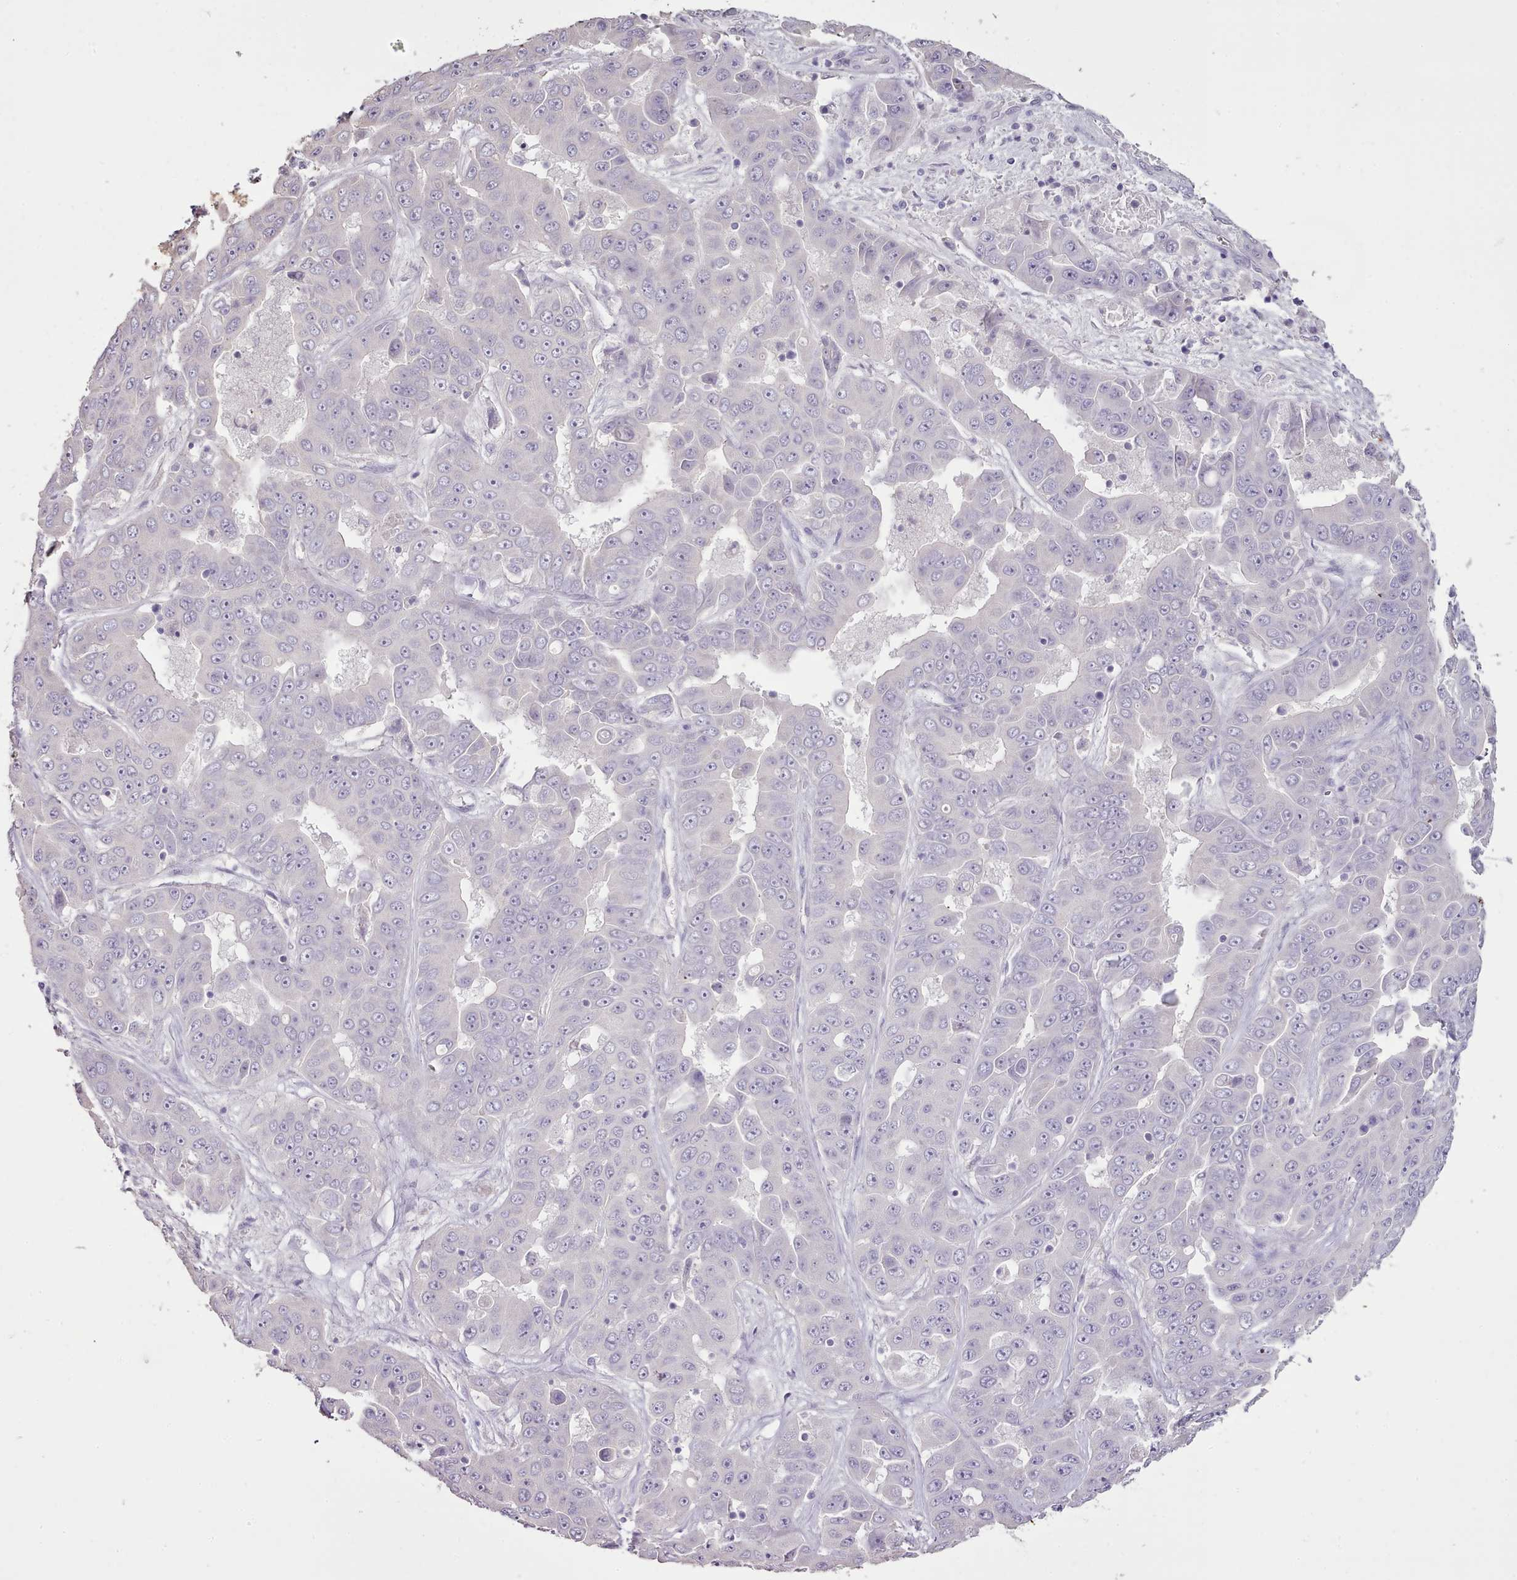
{"staining": {"intensity": "negative", "quantity": "none", "location": "none"}, "tissue": "liver cancer", "cell_type": "Tumor cells", "image_type": "cancer", "snomed": [{"axis": "morphology", "description": "Cholangiocarcinoma"}, {"axis": "topography", "description": "Liver"}], "caption": "Image shows no significant protein staining in tumor cells of liver cancer (cholangiocarcinoma).", "gene": "BLOC1S2", "patient": {"sex": "female", "age": 52}}